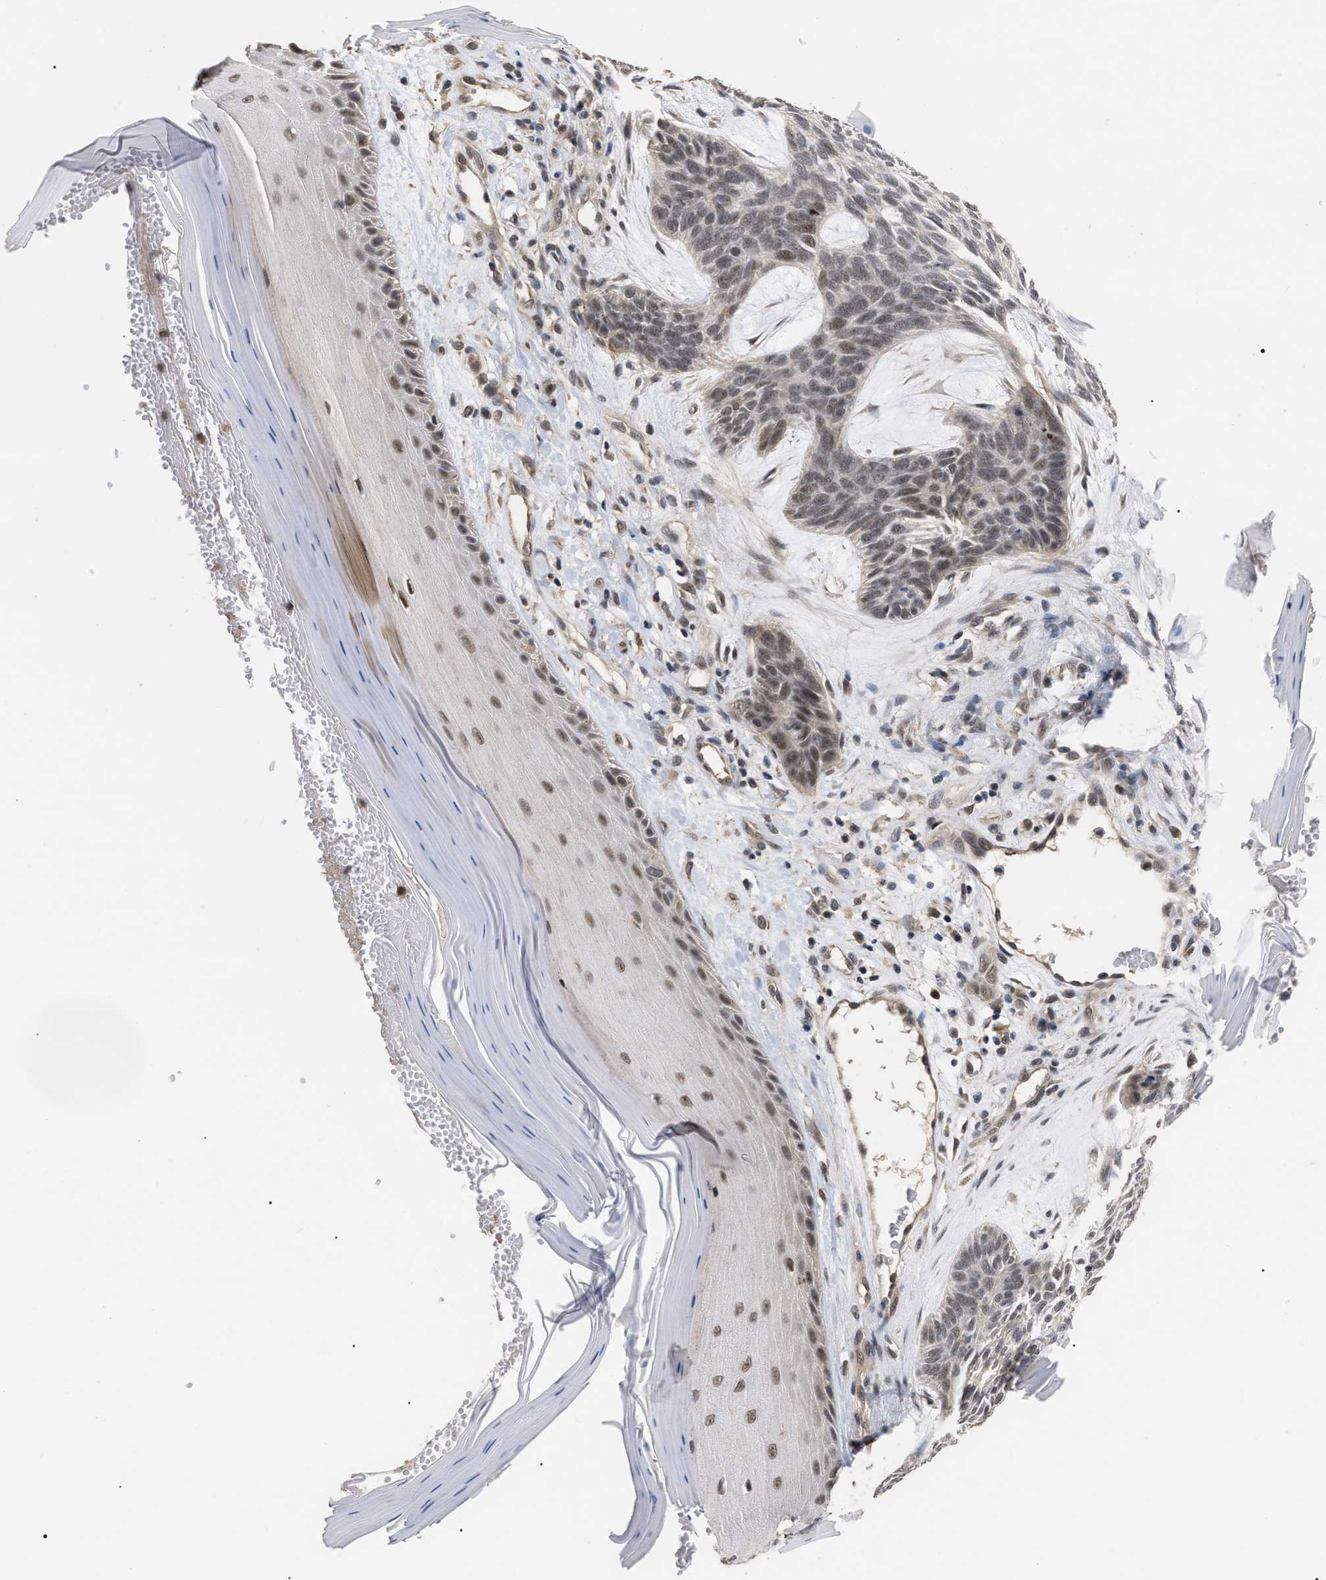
{"staining": {"intensity": "weak", "quantity": ">75%", "location": "nuclear"}, "tissue": "skin cancer", "cell_type": "Tumor cells", "image_type": "cancer", "snomed": [{"axis": "morphology", "description": "Basal cell carcinoma"}, {"axis": "topography", "description": "Skin"}], "caption": "Skin cancer (basal cell carcinoma) was stained to show a protein in brown. There is low levels of weak nuclear positivity in approximately >75% of tumor cells.", "gene": "JAZF1", "patient": {"sex": "male", "age": 55}}